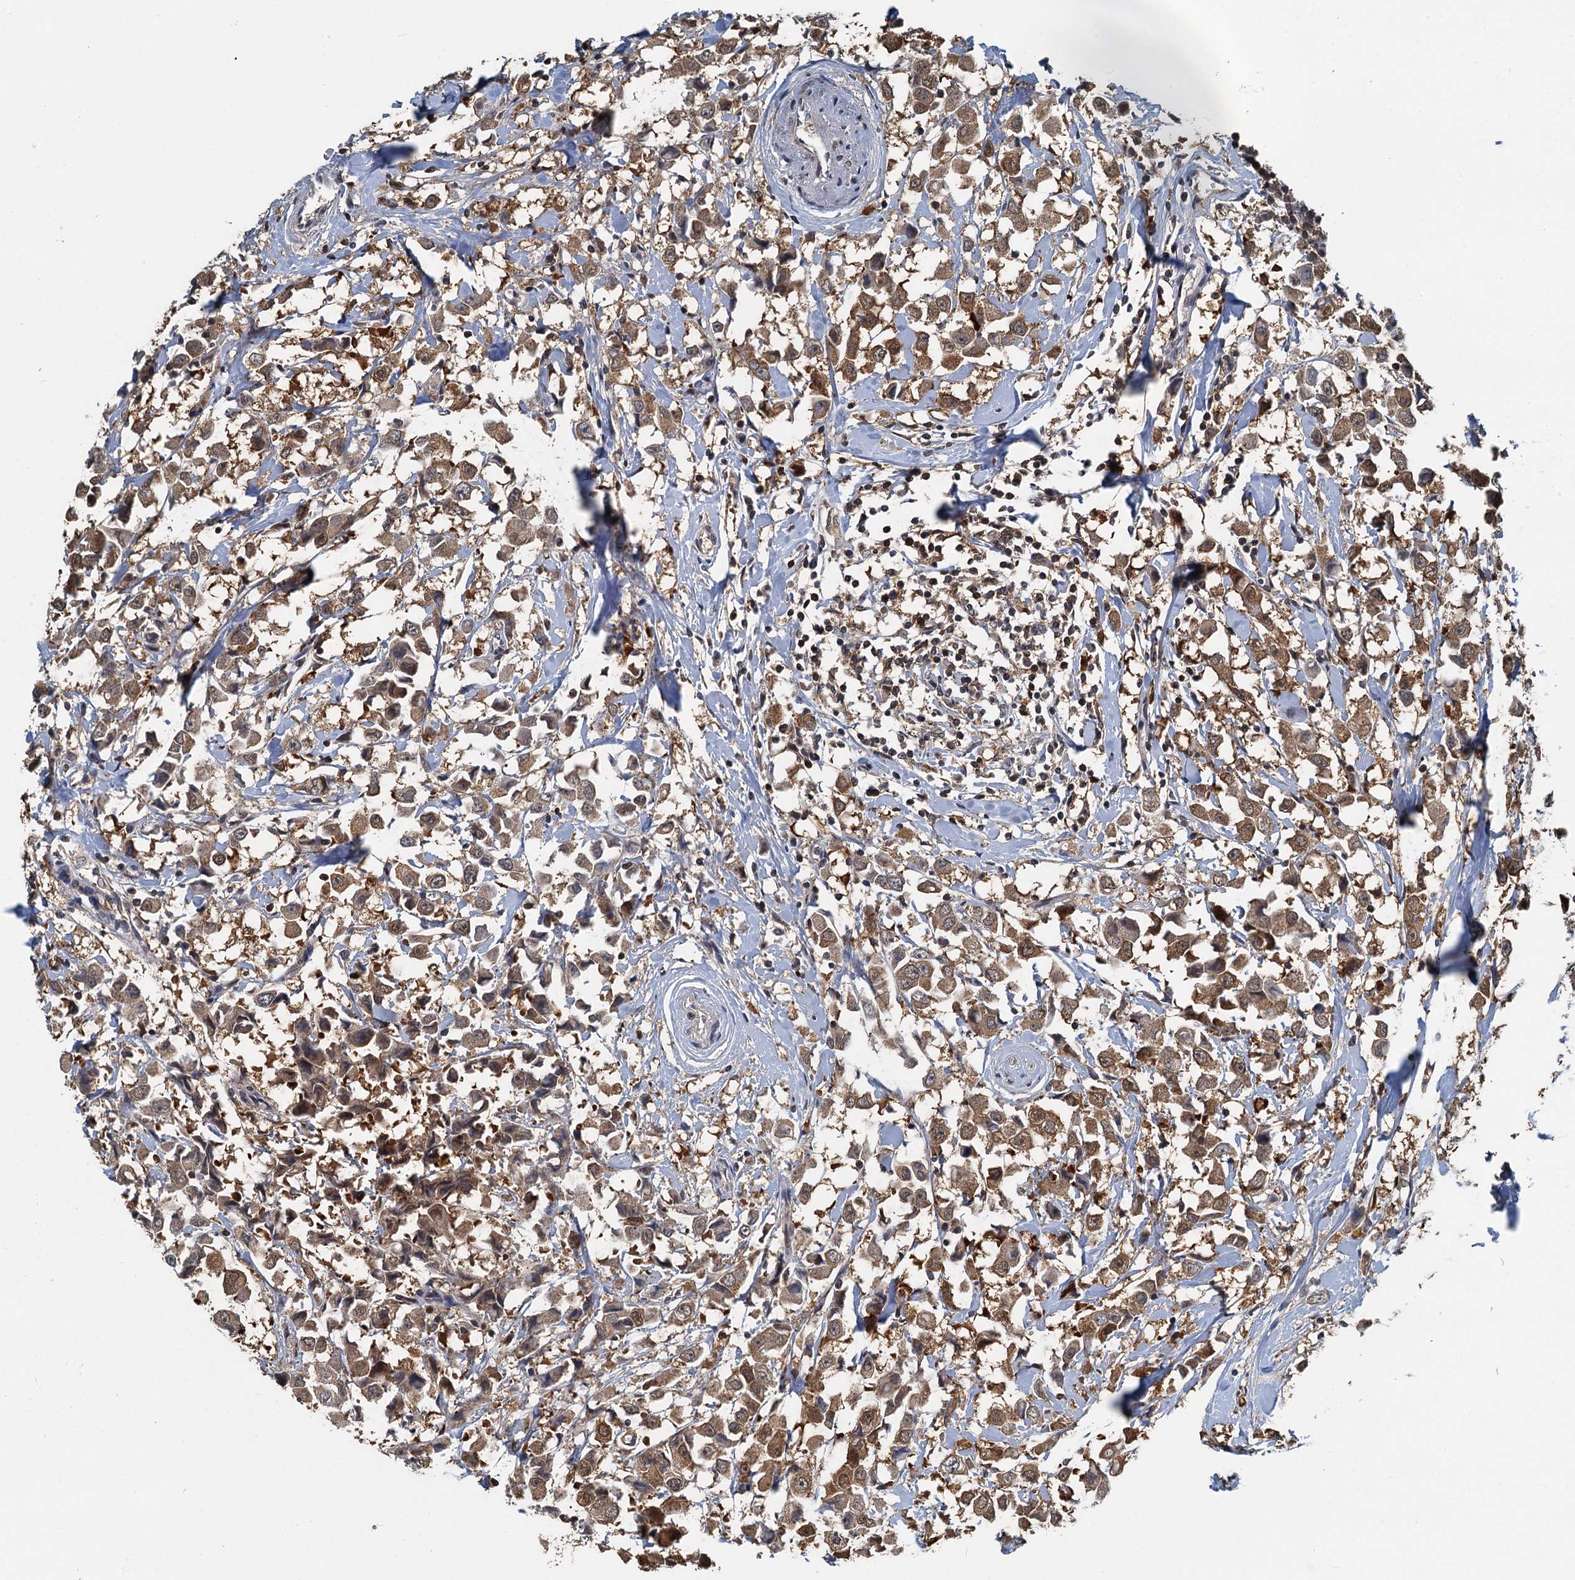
{"staining": {"intensity": "moderate", "quantity": ">75%", "location": "cytoplasmic/membranous"}, "tissue": "breast cancer", "cell_type": "Tumor cells", "image_type": "cancer", "snomed": [{"axis": "morphology", "description": "Duct carcinoma"}, {"axis": "topography", "description": "Breast"}], "caption": "Invasive ductal carcinoma (breast) stained with a brown dye exhibits moderate cytoplasmic/membranous positive expression in approximately >75% of tumor cells.", "gene": "GPI", "patient": {"sex": "female", "age": 61}}